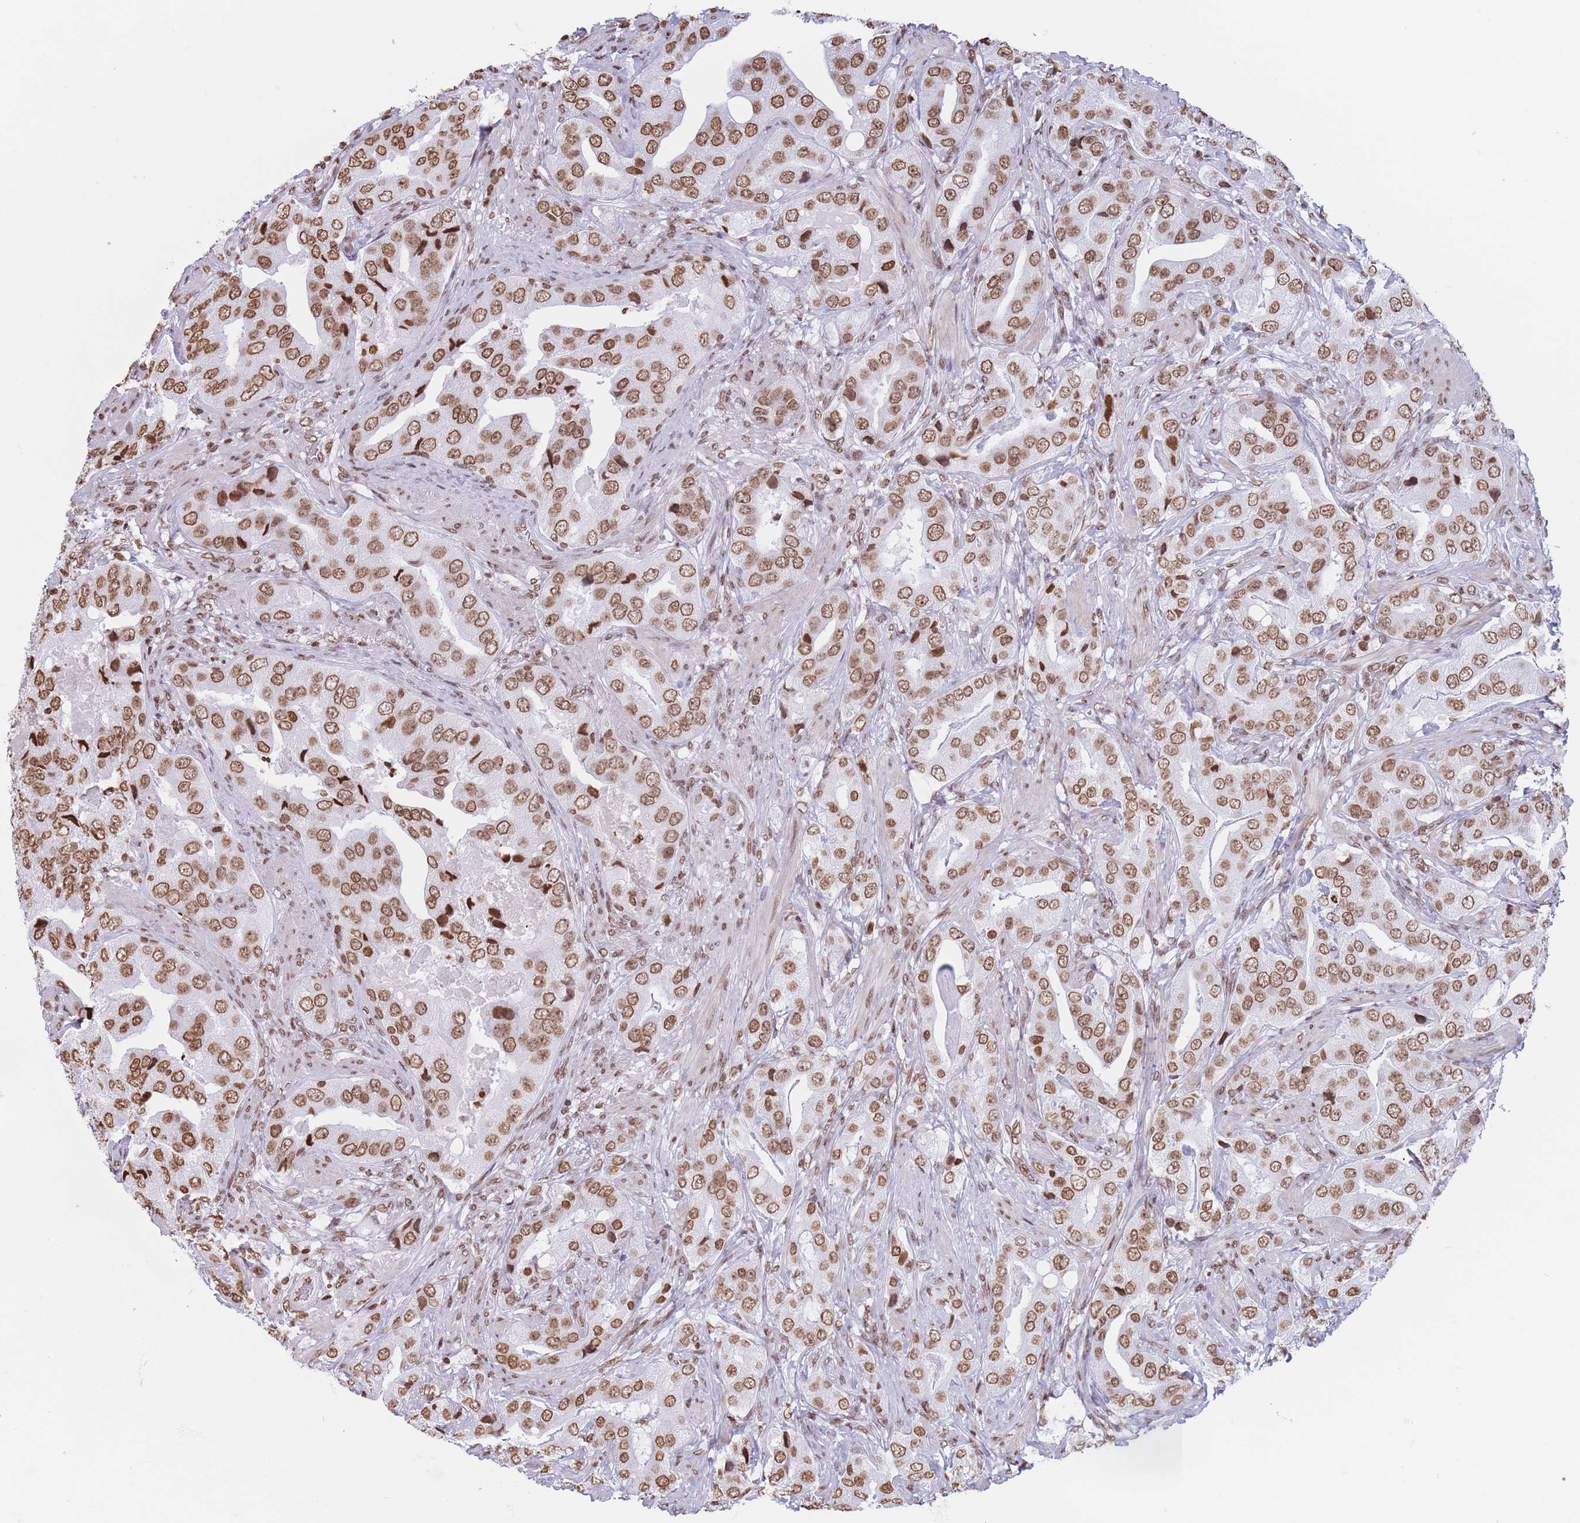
{"staining": {"intensity": "moderate", "quantity": ">75%", "location": "nuclear"}, "tissue": "prostate cancer", "cell_type": "Tumor cells", "image_type": "cancer", "snomed": [{"axis": "morphology", "description": "Adenocarcinoma, High grade"}, {"axis": "topography", "description": "Prostate"}], "caption": "Moderate nuclear staining is present in about >75% of tumor cells in high-grade adenocarcinoma (prostate).", "gene": "RYK", "patient": {"sex": "male", "age": 63}}